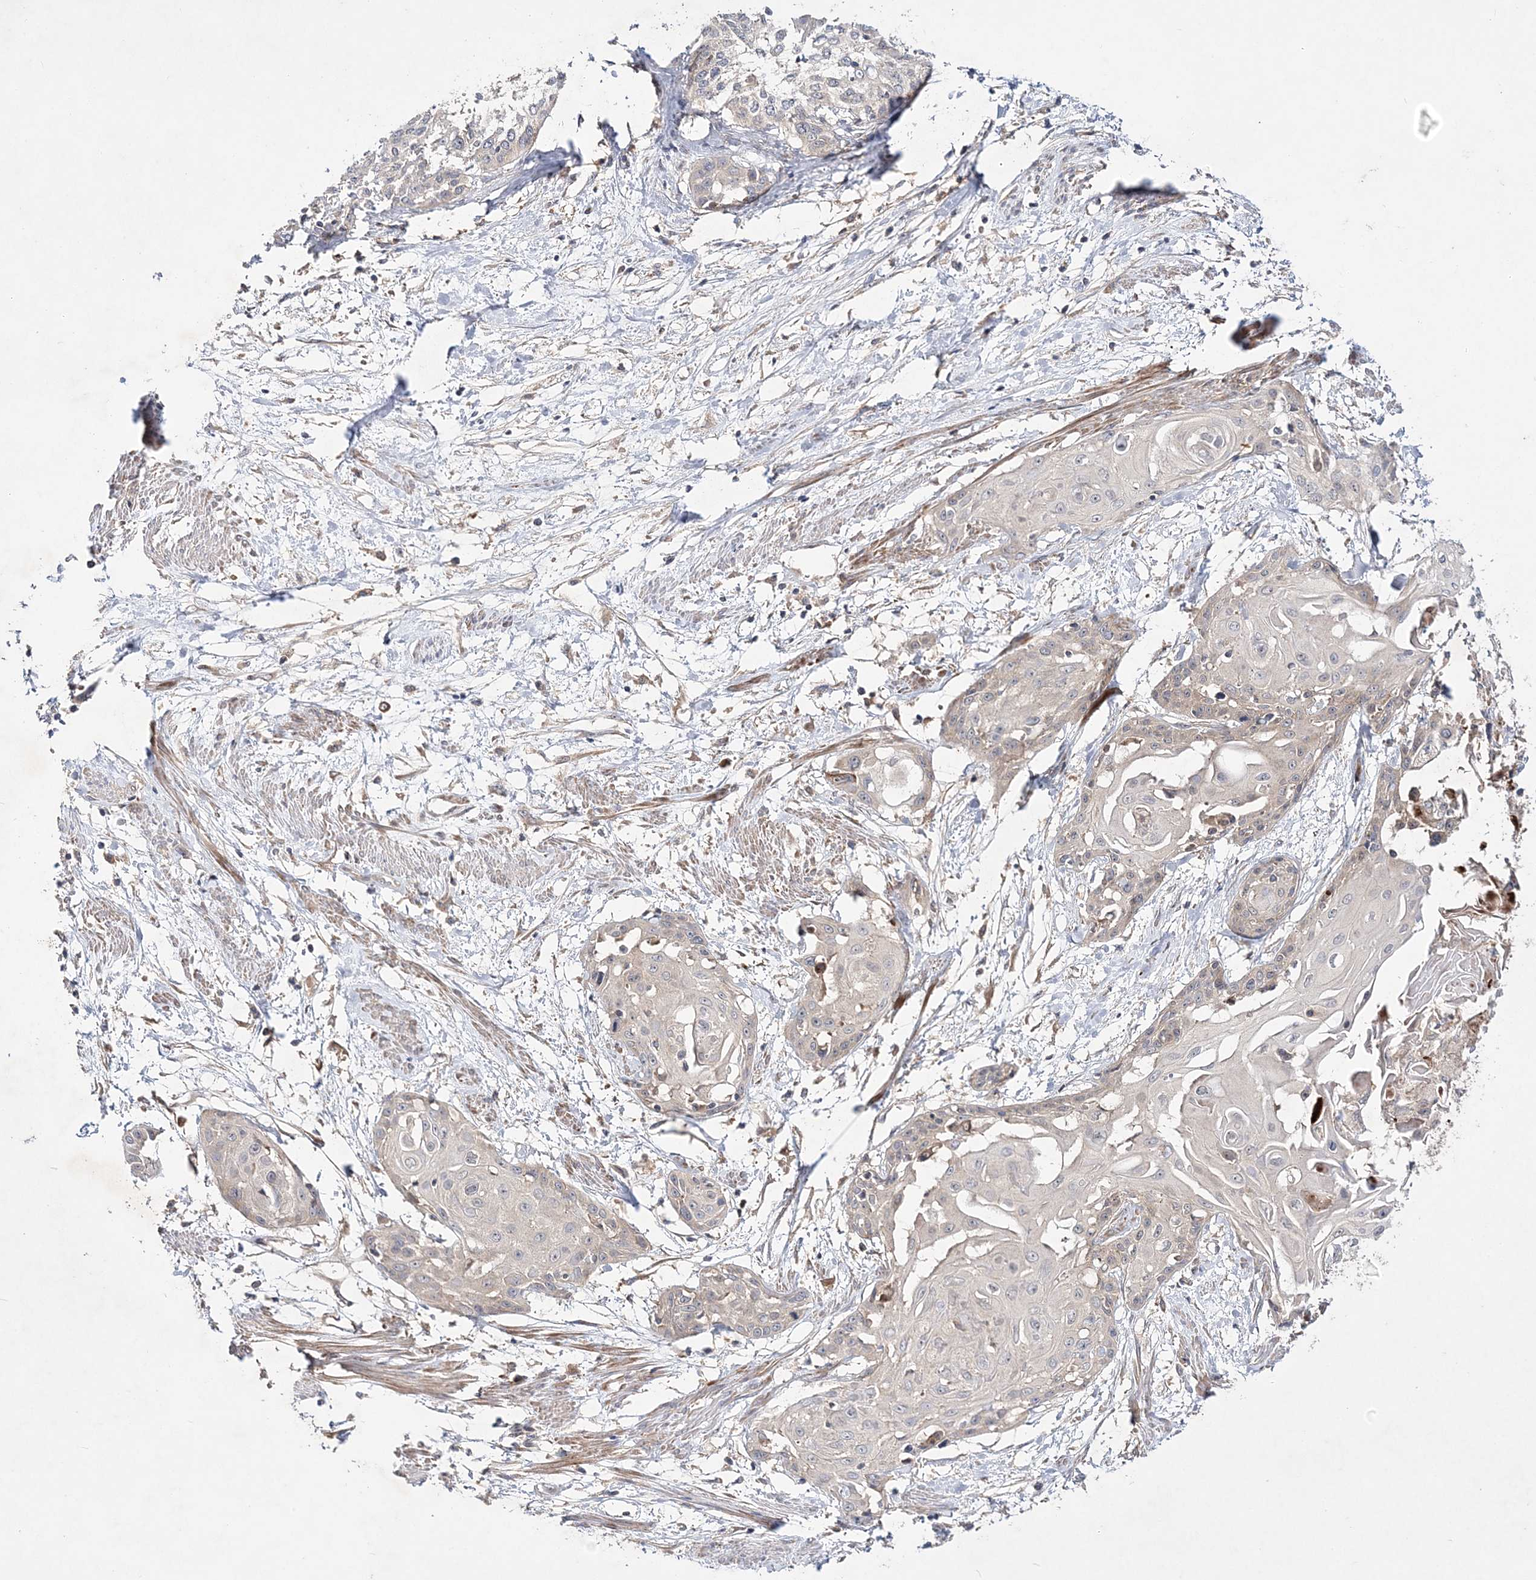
{"staining": {"intensity": "negative", "quantity": "none", "location": "none"}, "tissue": "cervical cancer", "cell_type": "Tumor cells", "image_type": "cancer", "snomed": [{"axis": "morphology", "description": "Squamous cell carcinoma, NOS"}, {"axis": "topography", "description": "Cervix"}], "caption": "Image shows no significant protein positivity in tumor cells of squamous cell carcinoma (cervical).", "gene": "TMEM9B", "patient": {"sex": "female", "age": 57}}